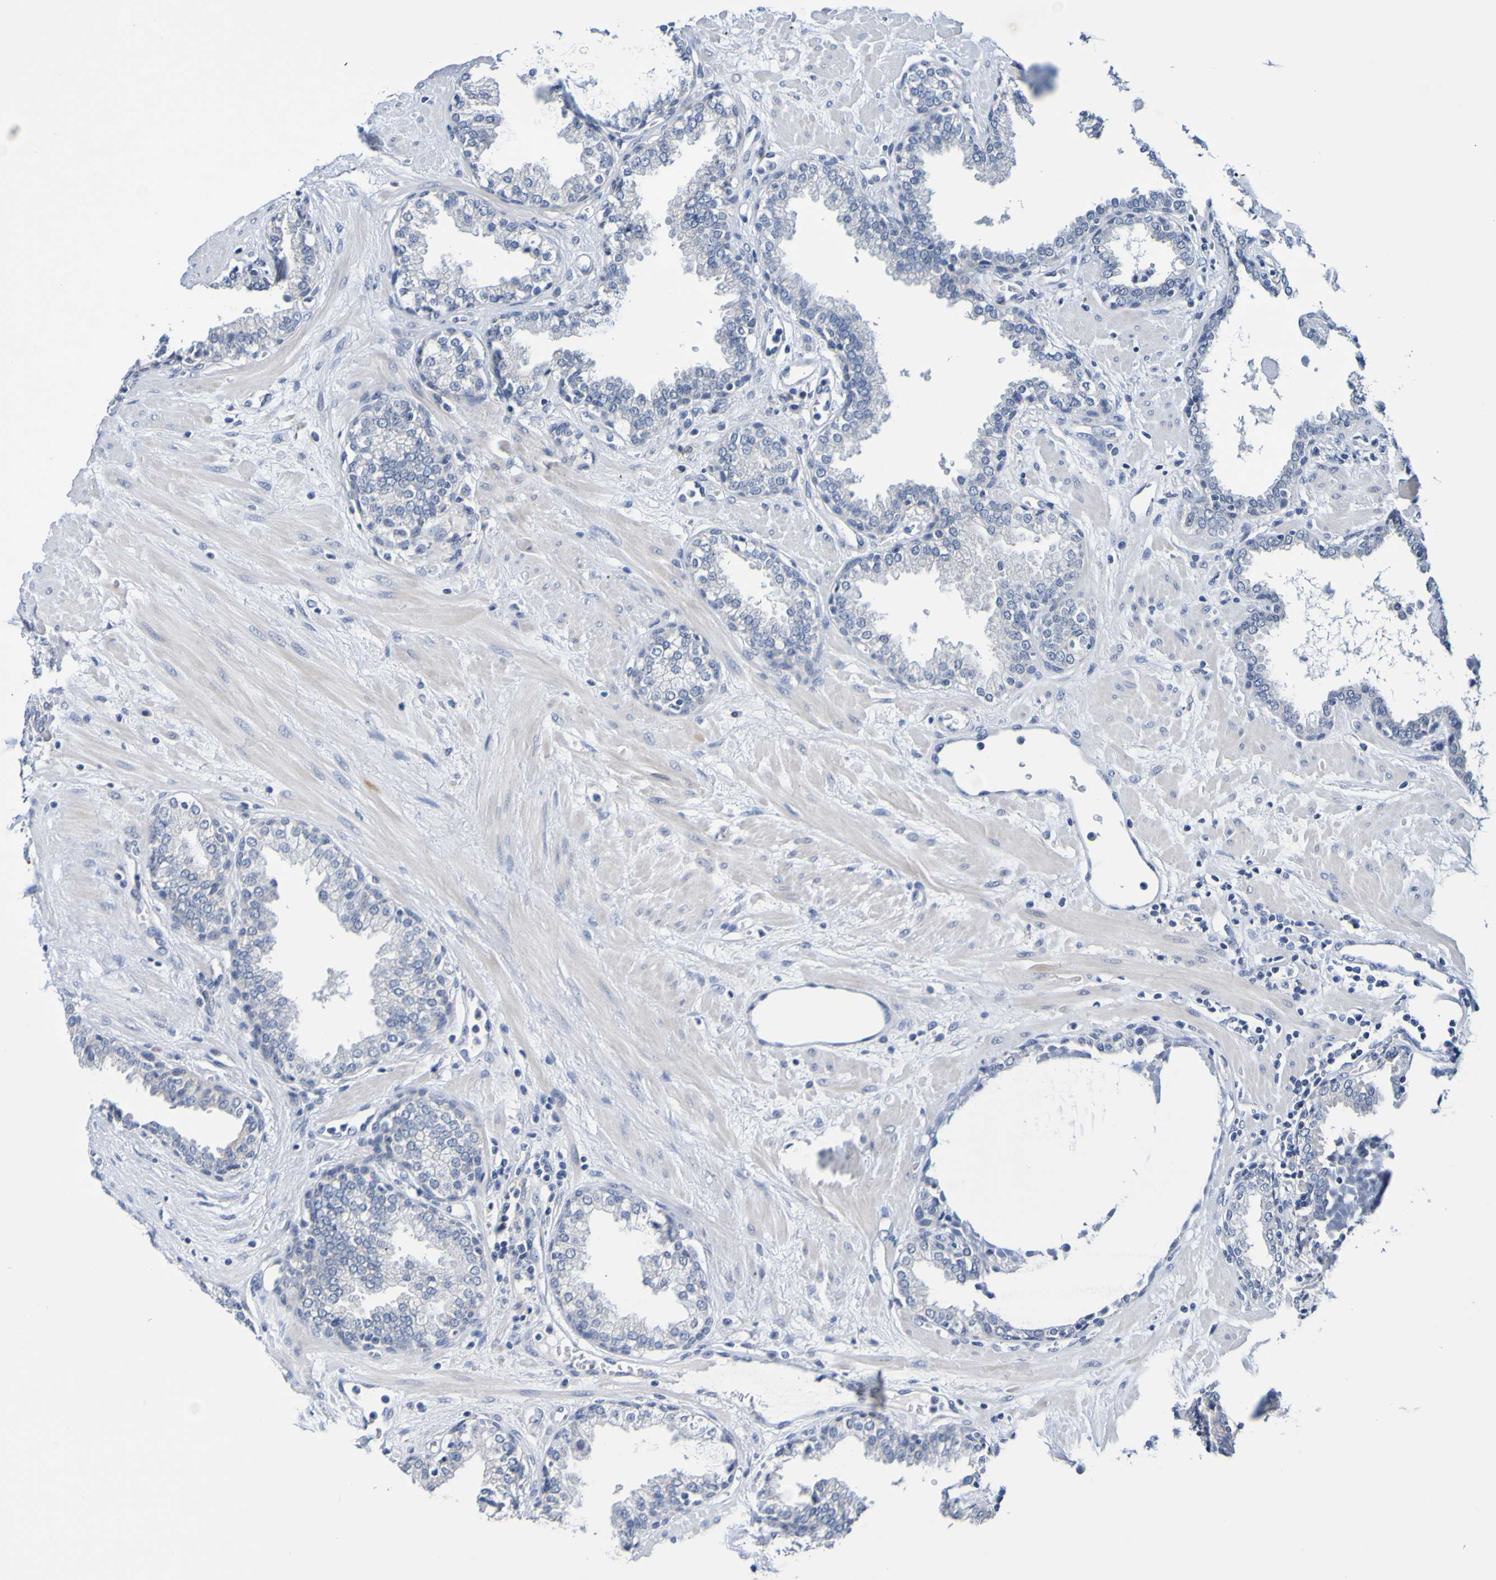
{"staining": {"intensity": "negative", "quantity": "none", "location": "none"}, "tissue": "prostate", "cell_type": "Glandular cells", "image_type": "normal", "snomed": [{"axis": "morphology", "description": "Normal tissue, NOS"}, {"axis": "topography", "description": "Prostate"}], "caption": "This is an immunohistochemistry histopathology image of benign human prostate. There is no positivity in glandular cells.", "gene": "VMA21", "patient": {"sex": "male", "age": 51}}